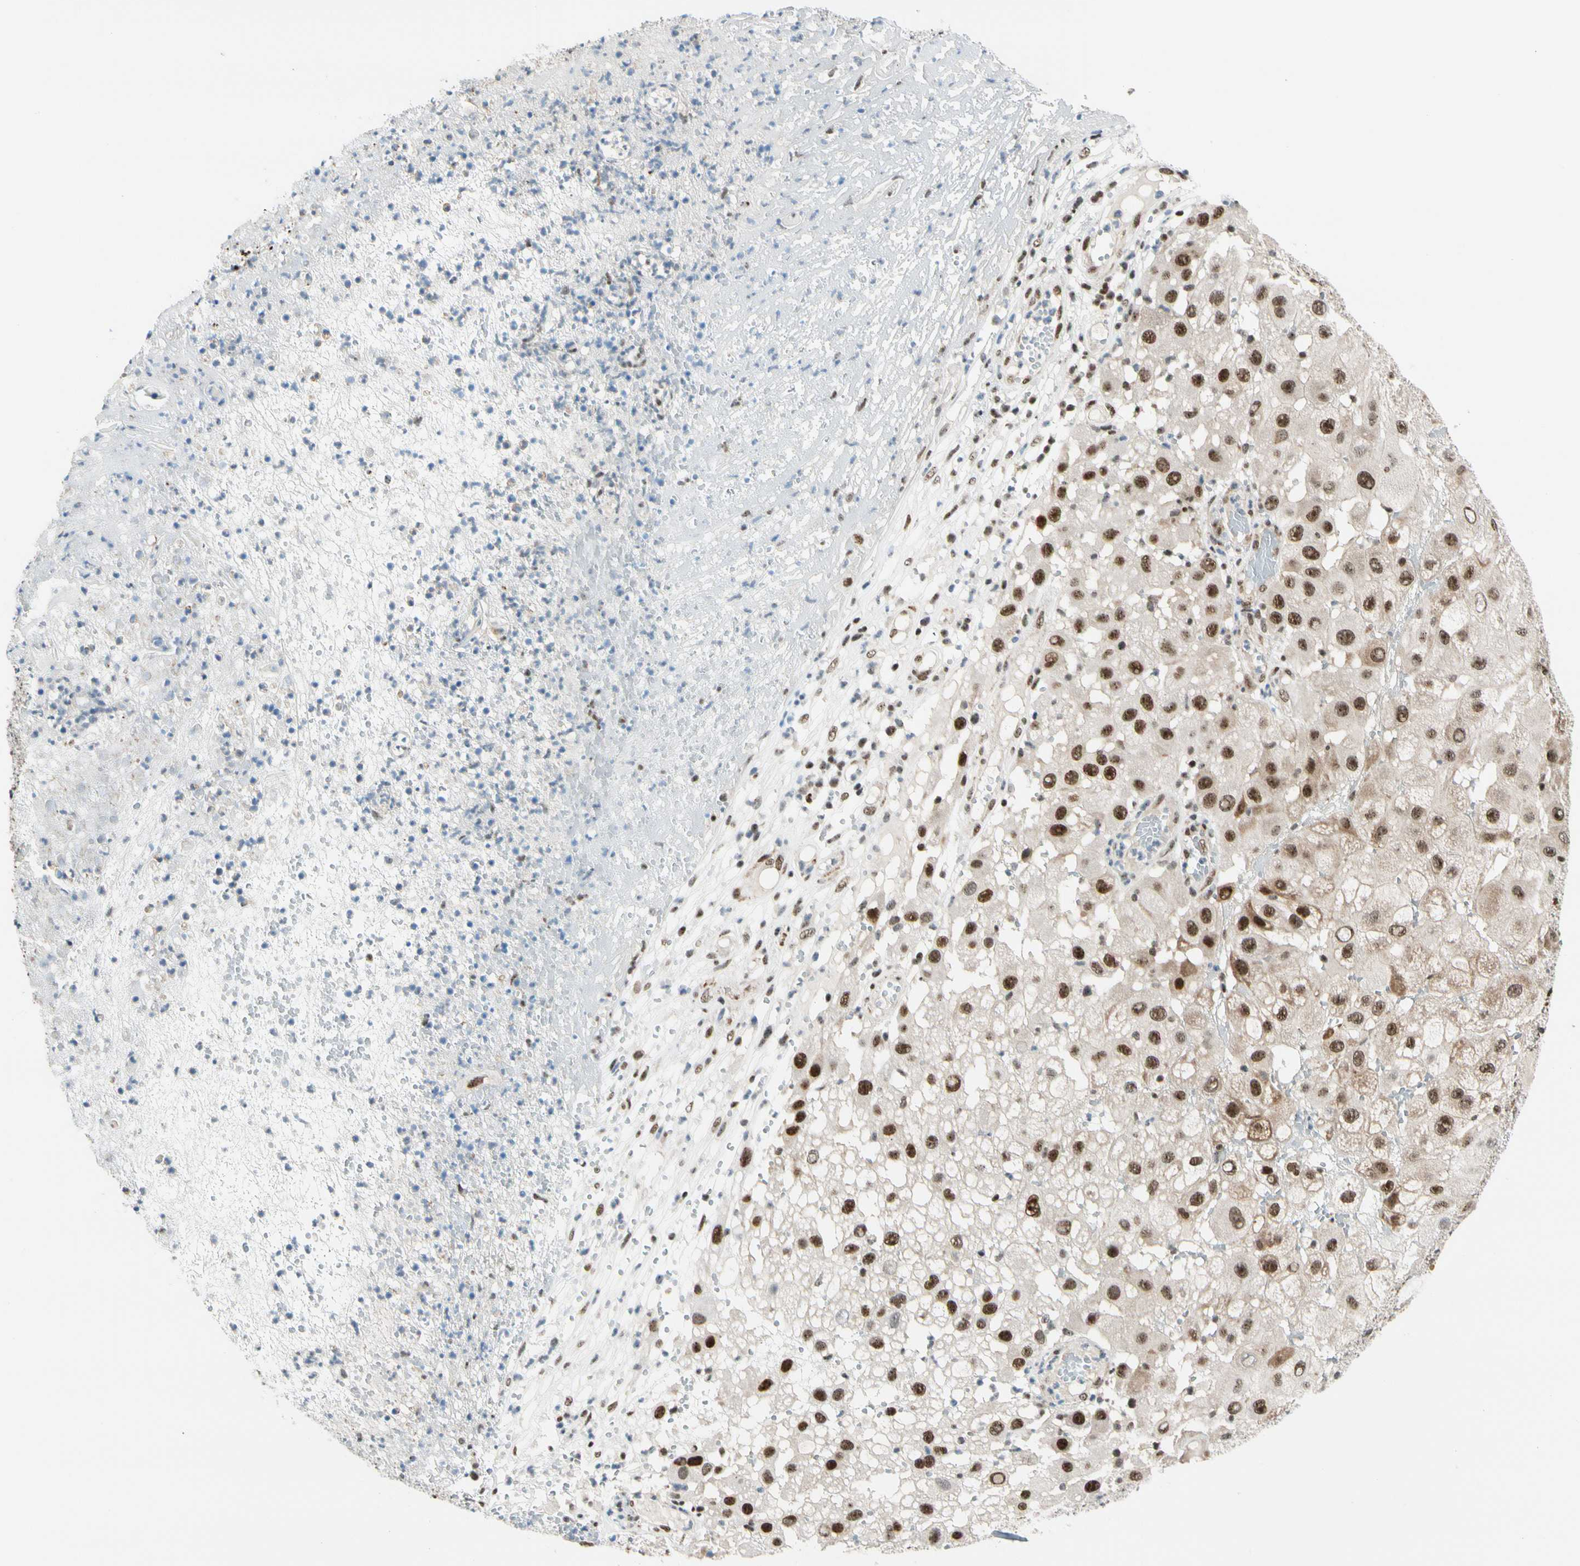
{"staining": {"intensity": "strong", "quantity": "25%-75%", "location": "cytoplasmic/membranous,nuclear"}, "tissue": "melanoma", "cell_type": "Tumor cells", "image_type": "cancer", "snomed": [{"axis": "morphology", "description": "Malignant melanoma, NOS"}, {"axis": "topography", "description": "Skin"}], "caption": "Protein expression by IHC demonstrates strong cytoplasmic/membranous and nuclear positivity in approximately 25%-75% of tumor cells in melanoma. The staining was performed using DAB to visualize the protein expression in brown, while the nuclei were stained in blue with hematoxylin (Magnification: 20x).", "gene": "DAXX", "patient": {"sex": "female", "age": 81}}